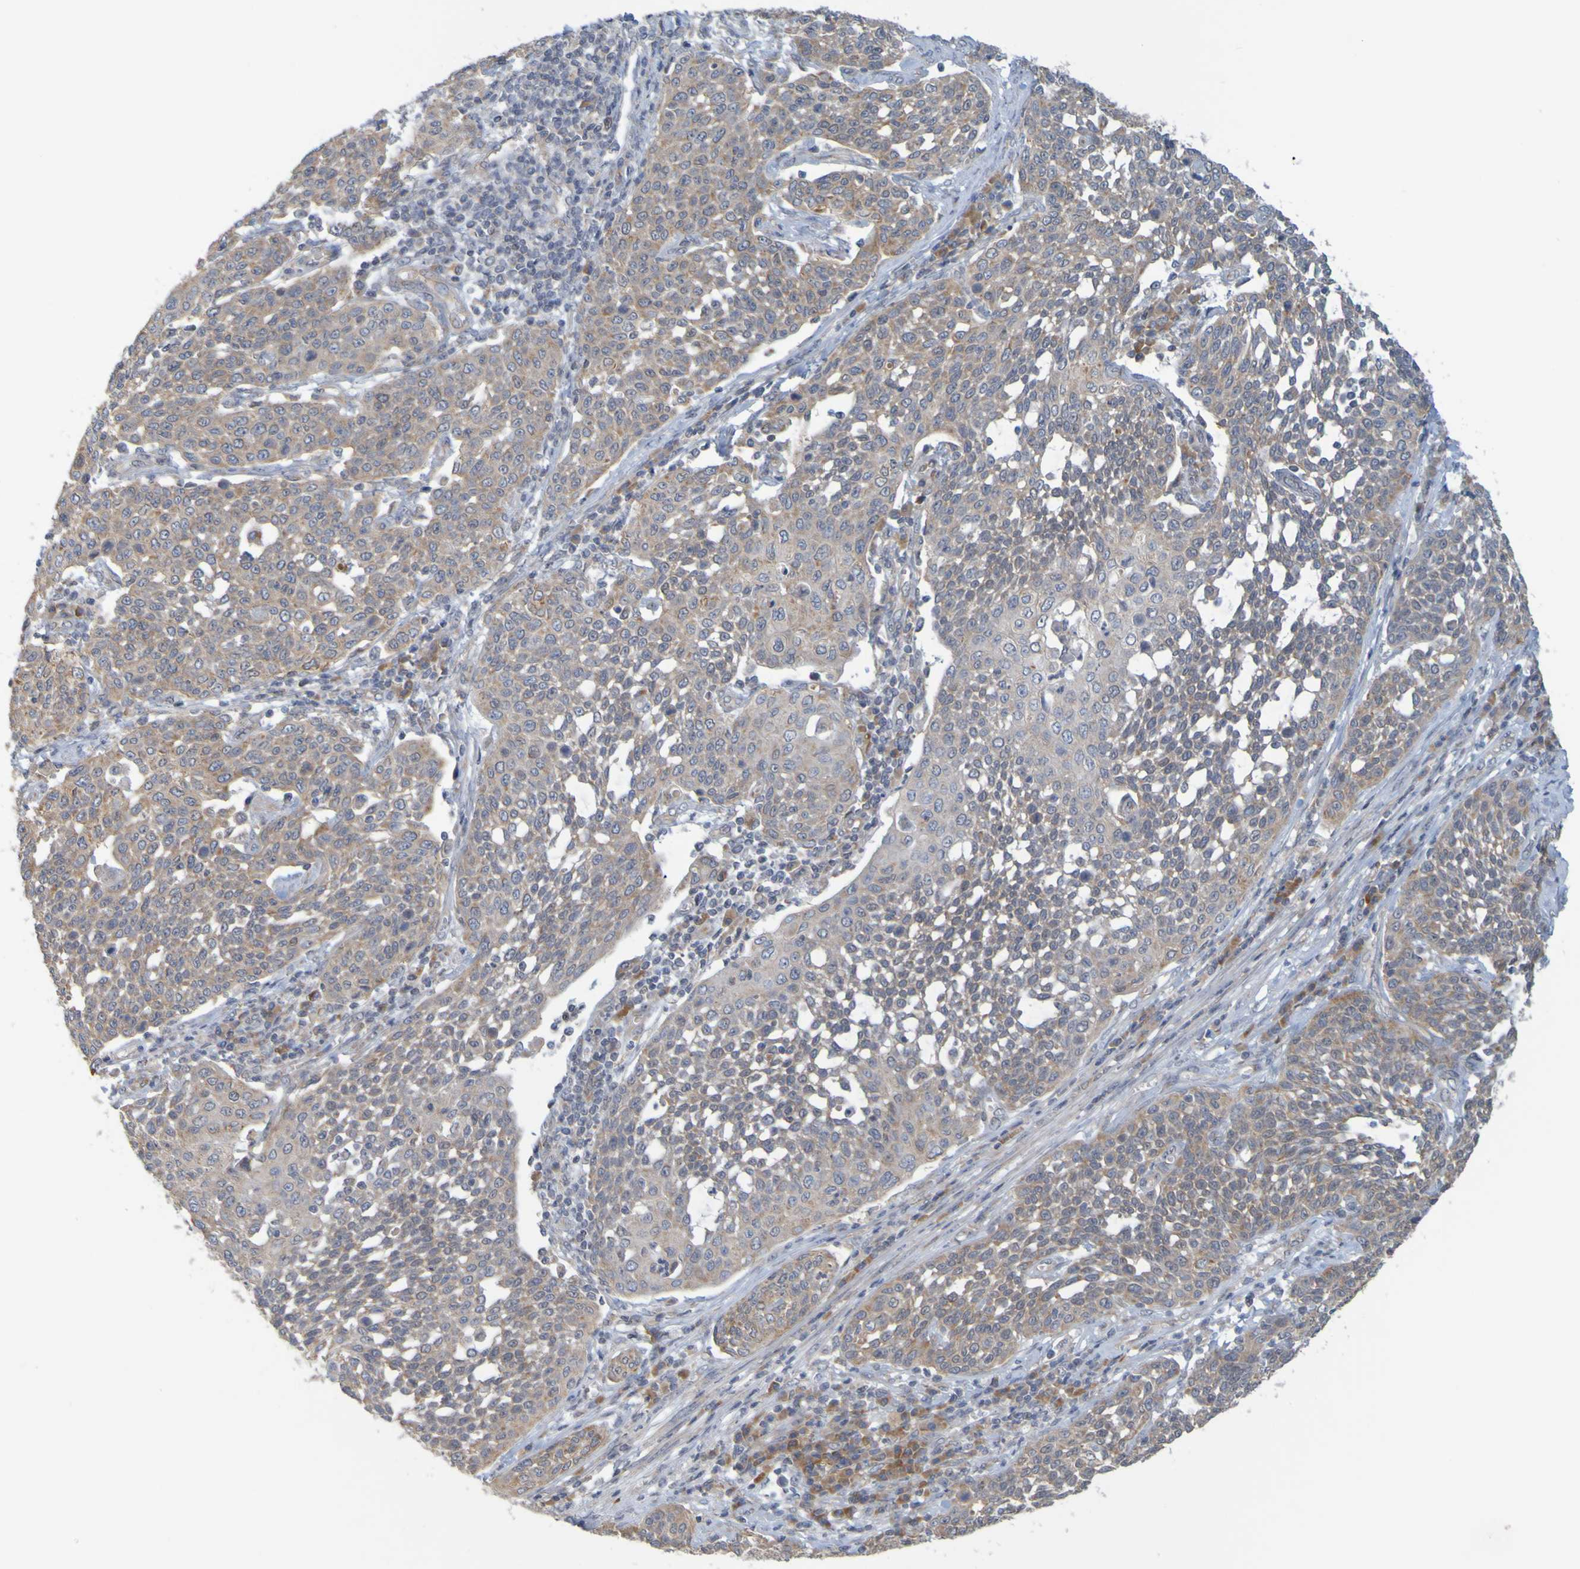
{"staining": {"intensity": "moderate", "quantity": ">75%", "location": "cytoplasmic/membranous"}, "tissue": "cervical cancer", "cell_type": "Tumor cells", "image_type": "cancer", "snomed": [{"axis": "morphology", "description": "Squamous cell carcinoma, NOS"}, {"axis": "topography", "description": "Cervix"}], "caption": "Immunohistochemical staining of squamous cell carcinoma (cervical) exhibits medium levels of moderate cytoplasmic/membranous positivity in approximately >75% of tumor cells. The staining is performed using DAB brown chromogen to label protein expression. The nuclei are counter-stained blue using hematoxylin.", "gene": "MOGS", "patient": {"sex": "female", "age": 34}}